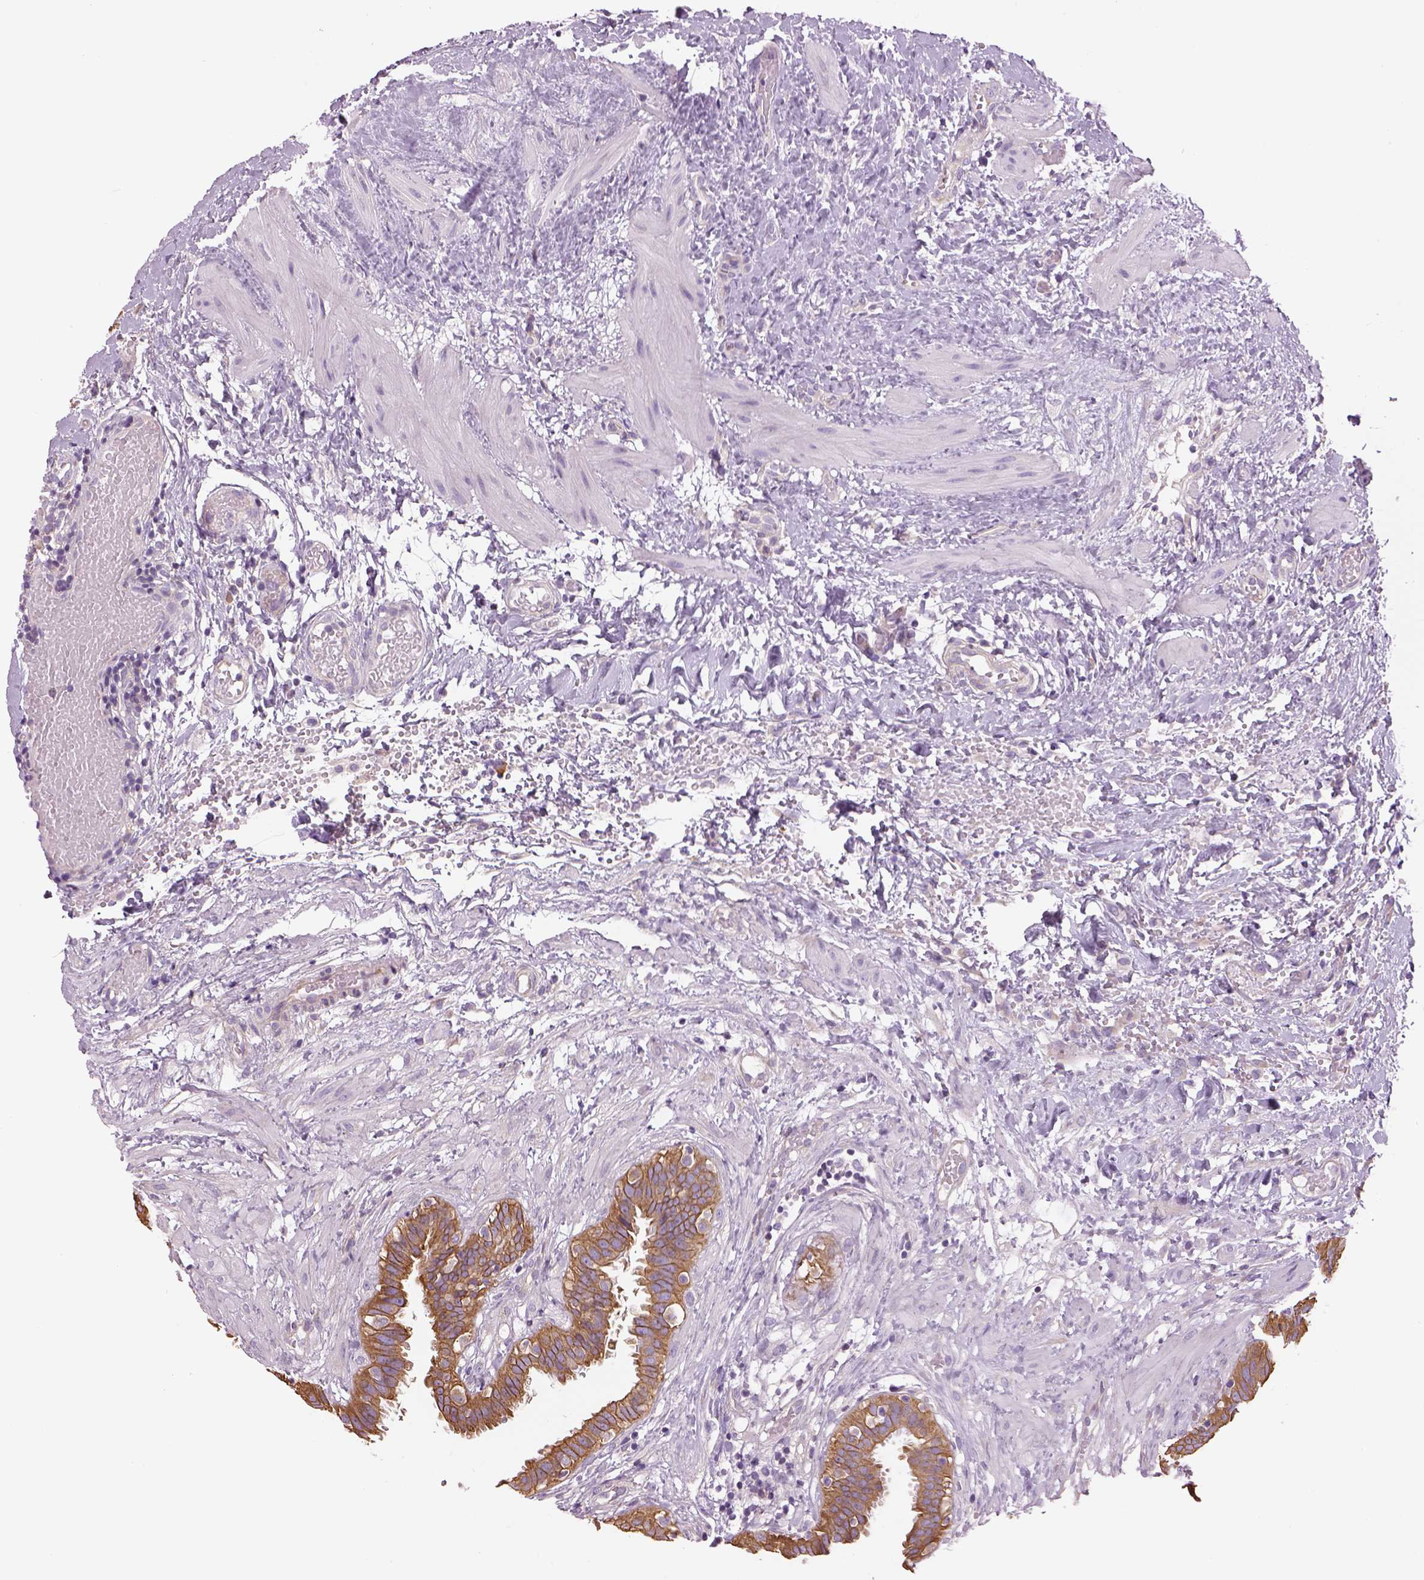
{"staining": {"intensity": "moderate", "quantity": ">75%", "location": "cytoplasmic/membranous"}, "tissue": "fallopian tube", "cell_type": "Glandular cells", "image_type": "normal", "snomed": [{"axis": "morphology", "description": "Normal tissue, NOS"}, {"axis": "topography", "description": "Fallopian tube"}], "caption": "Human fallopian tube stained with a protein marker demonstrates moderate staining in glandular cells.", "gene": "CHST14", "patient": {"sex": "female", "age": 37}}